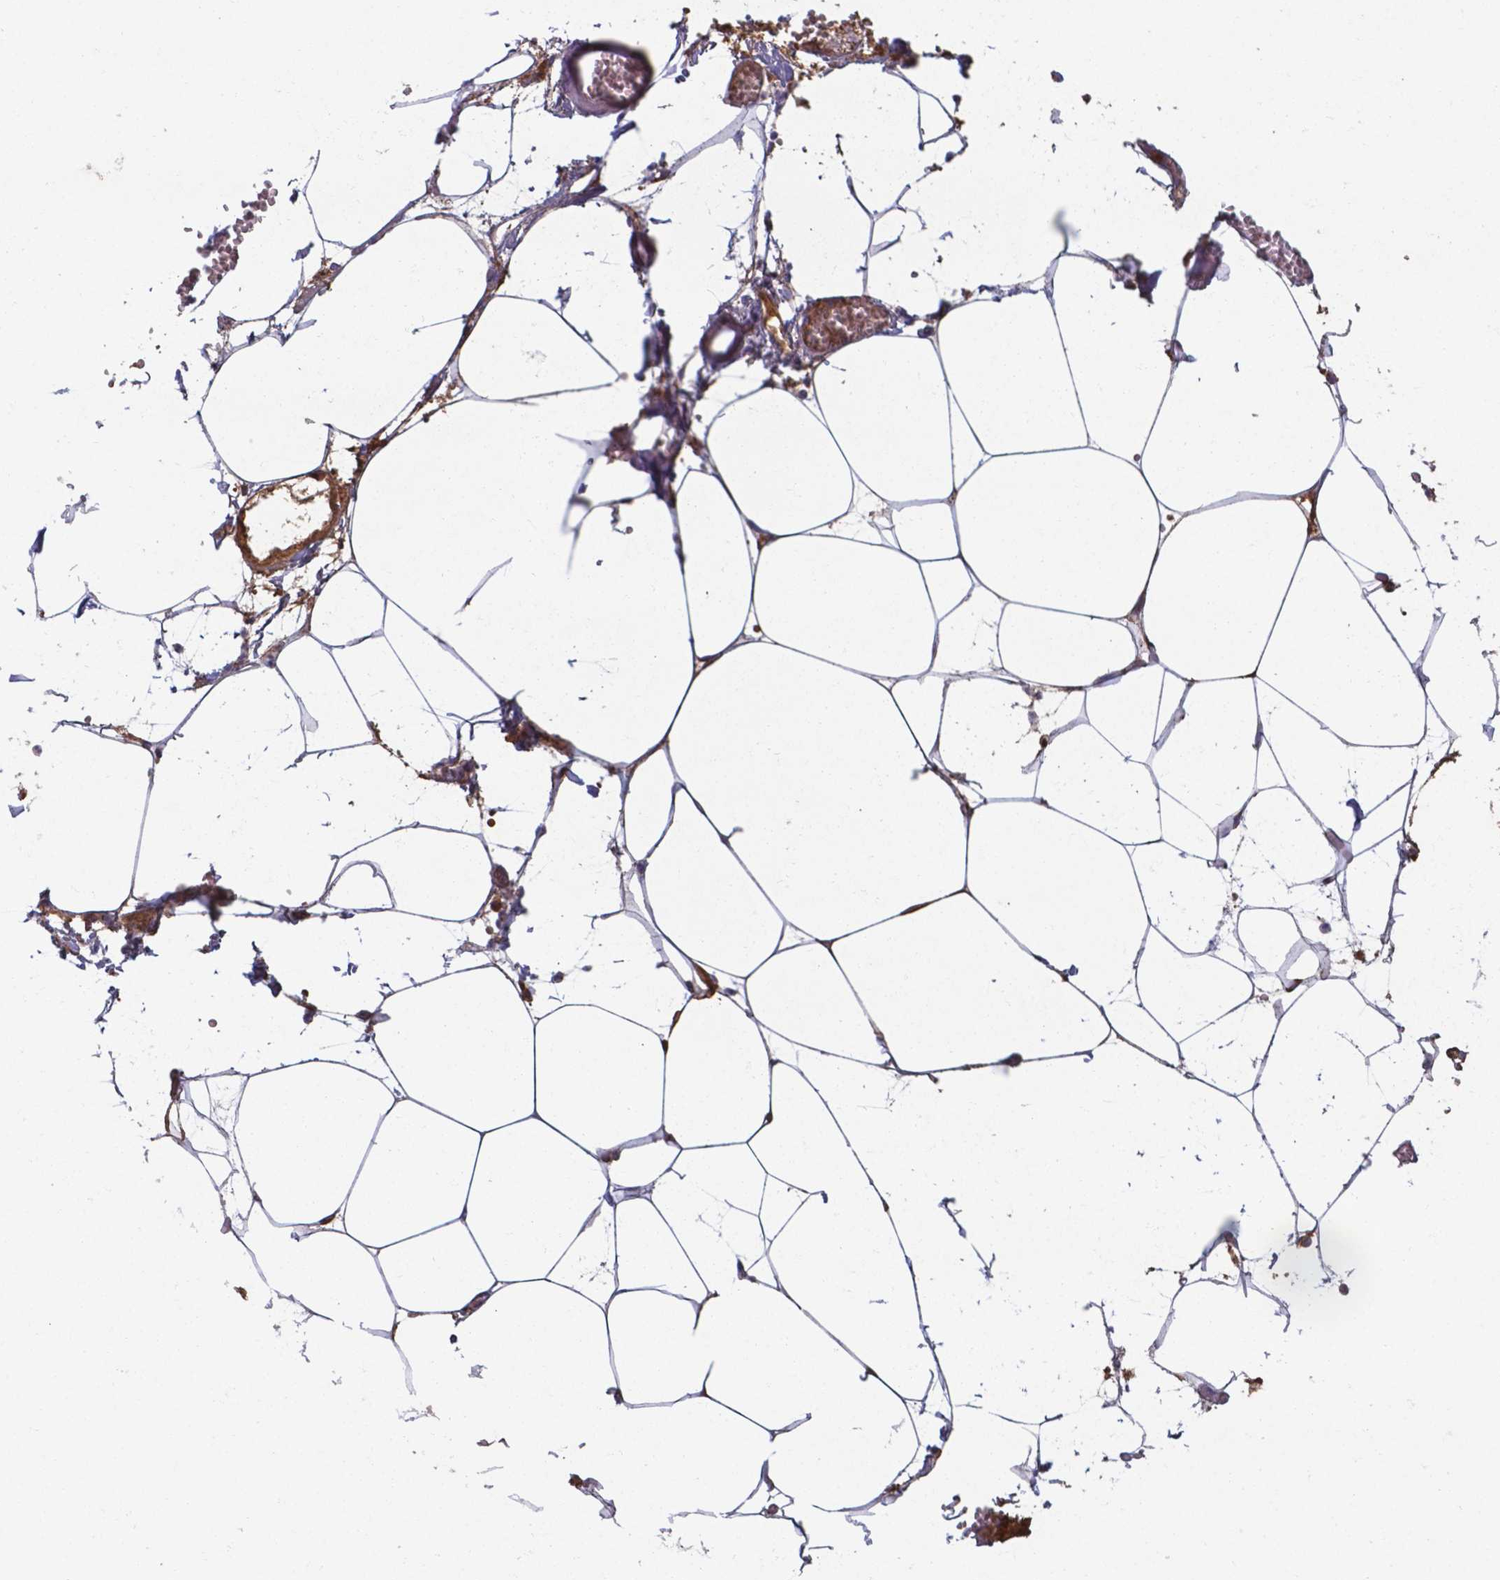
{"staining": {"intensity": "moderate", "quantity": ">75%", "location": "nuclear"}, "tissue": "adipose tissue", "cell_type": "Adipocytes", "image_type": "normal", "snomed": [{"axis": "morphology", "description": "Normal tissue, NOS"}, {"axis": "topography", "description": "Adipose tissue"}, {"axis": "topography", "description": "Pancreas"}, {"axis": "topography", "description": "Peripheral nerve tissue"}], "caption": "IHC of normal adipose tissue demonstrates medium levels of moderate nuclear positivity in about >75% of adipocytes. The staining is performed using DAB brown chromogen to label protein expression. The nuclei are counter-stained blue using hematoxylin.", "gene": "SERPINA1", "patient": {"sex": "female", "age": 58}}